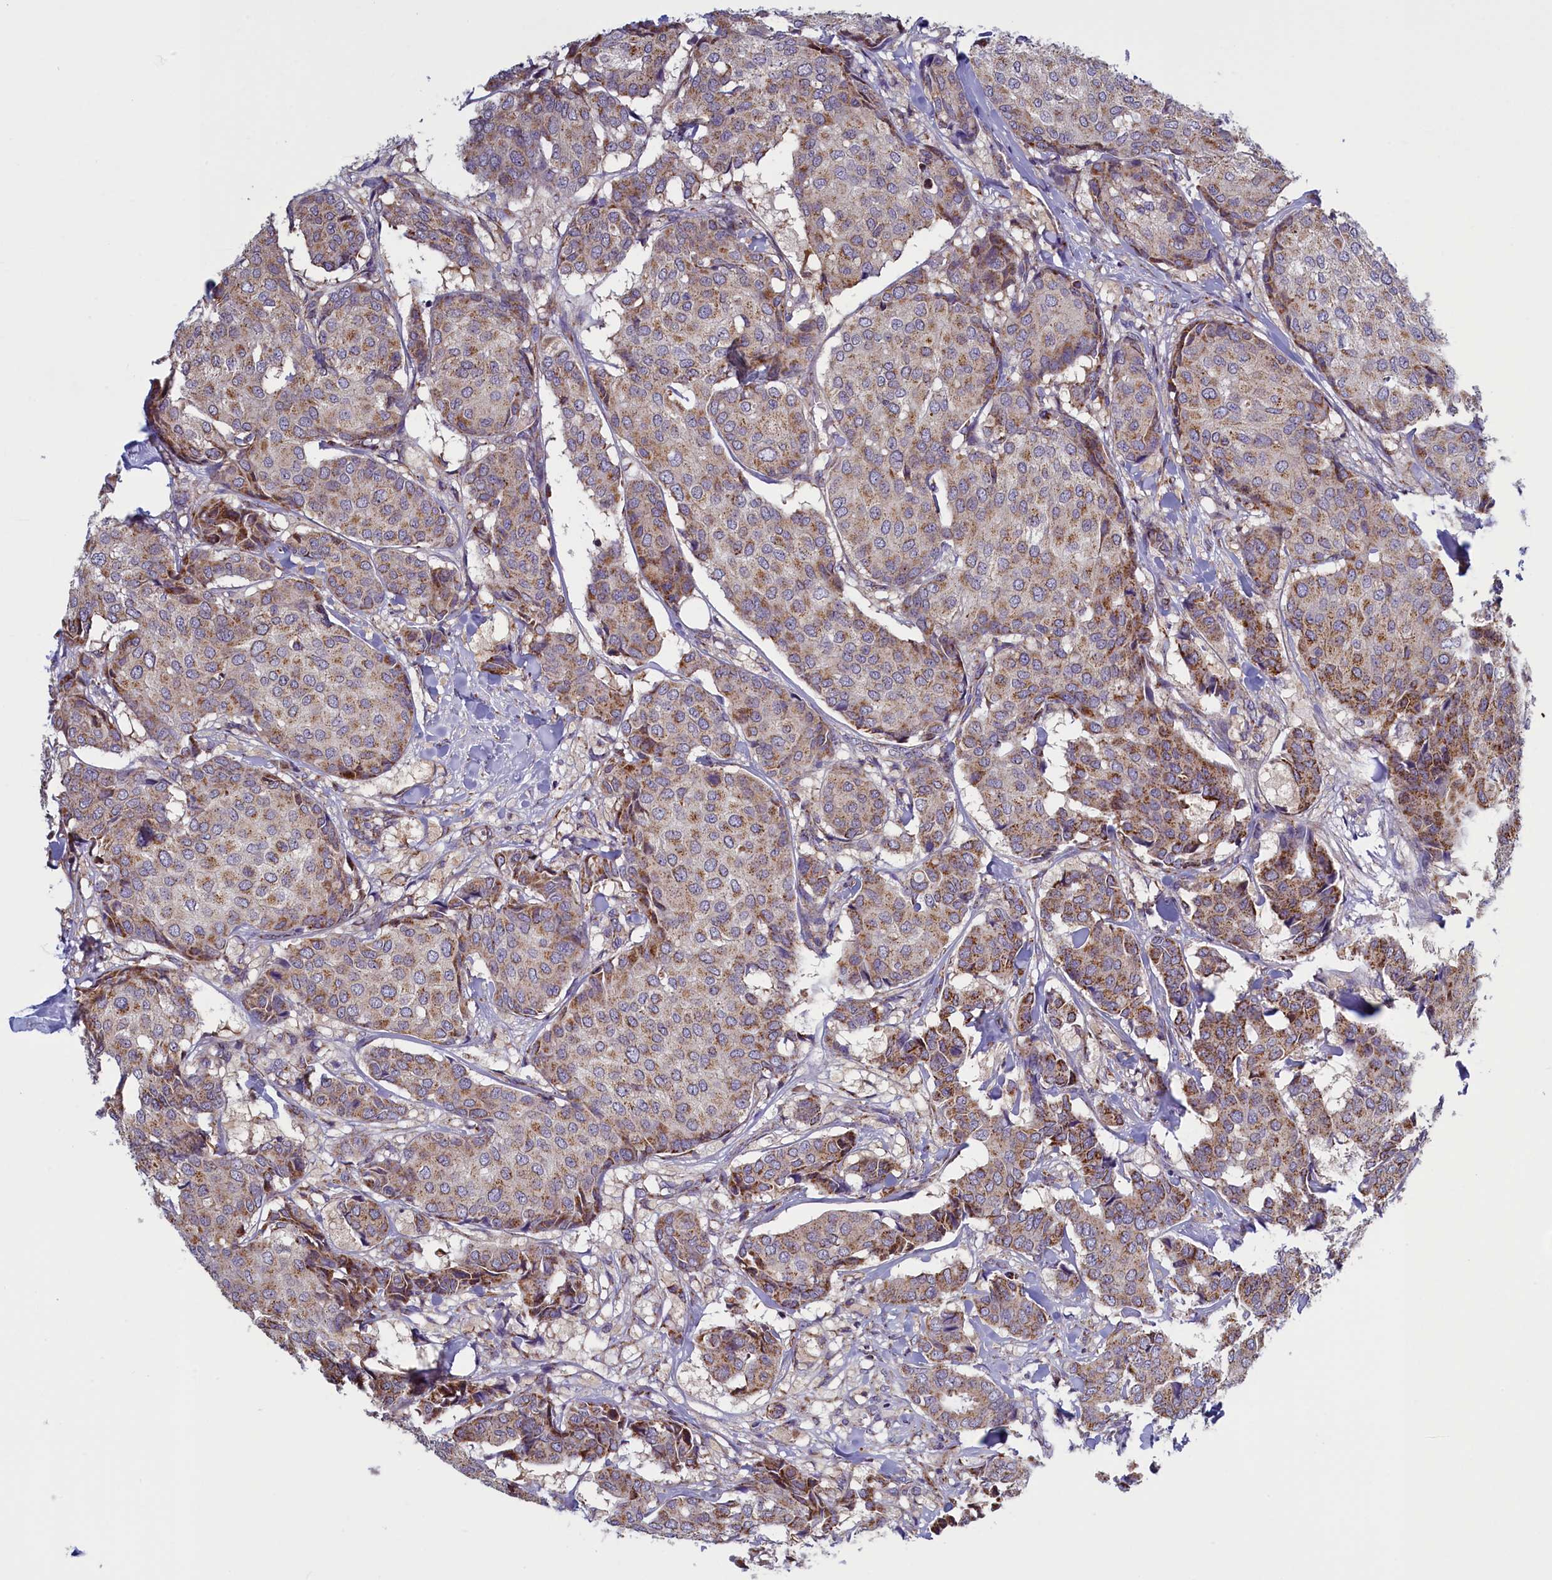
{"staining": {"intensity": "moderate", "quantity": "25%-75%", "location": "cytoplasmic/membranous"}, "tissue": "breast cancer", "cell_type": "Tumor cells", "image_type": "cancer", "snomed": [{"axis": "morphology", "description": "Duct carcinoma"}, {"axis": "topography", "description": "Breast"}], "caption": "This is an image of immunohistochemistry (IHC) staining of breast cancer (intraductal carcinoma), which shows moderate positivity in the cytoplasmic/membranous of tumor cells.", "gene": "IFT122", "patient": {"sex": "female", "age": 75}}